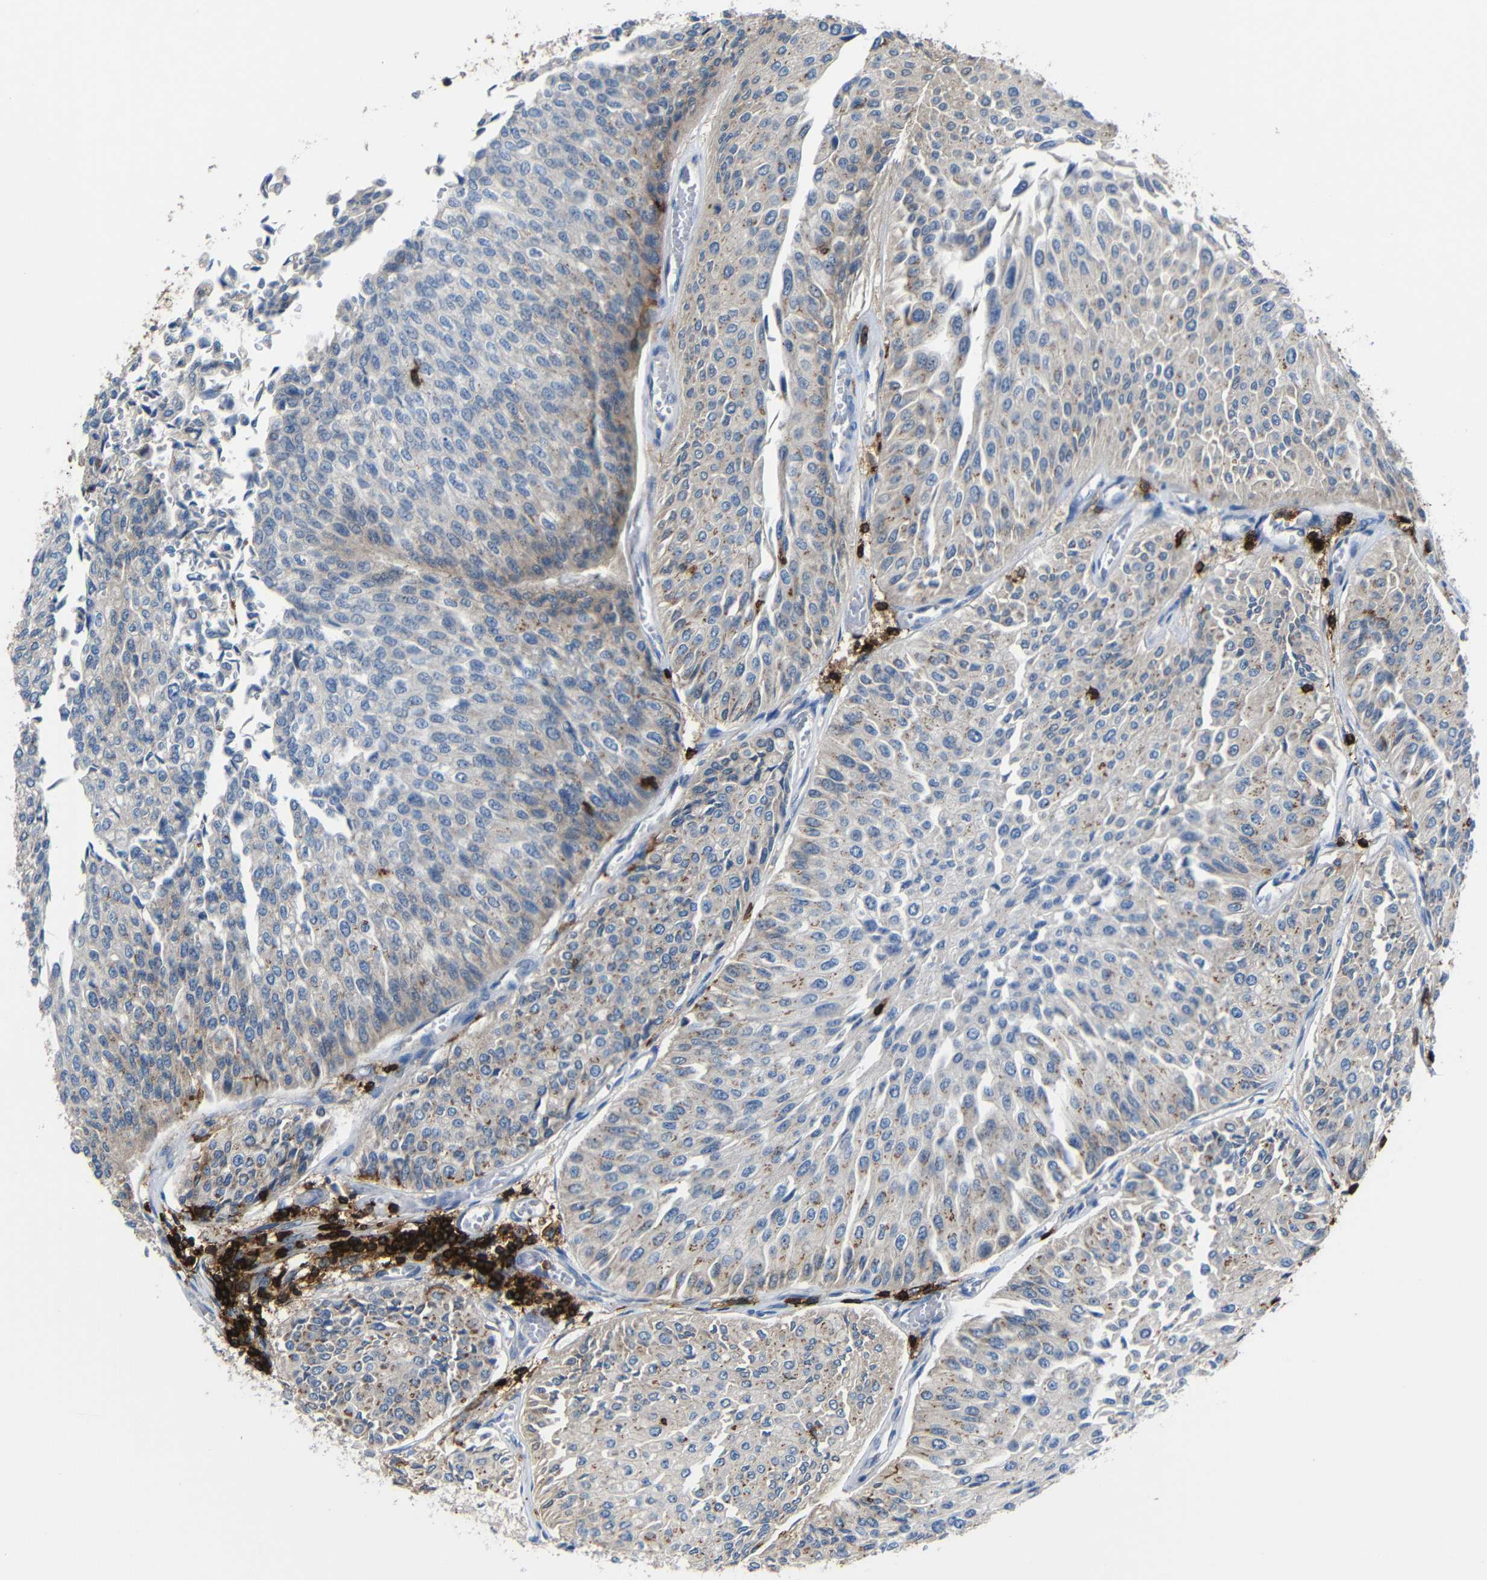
{"staining": {"intensity": "weak", "quantity": "25%-75%", "location": "cytoplasmic/membranous"}, "tissue": "urothelial cancer", "cell_type": "Tumor cells", "image_type": "cancer", "snomed": [{"axis": "morphology", "description": "Urothelial carcinoma, Low grade"}, {"axis": "topography", "description": "Urinary bladder"}], "caption": "Weak cytoplasmic/membranous expression for a protein is identified in about 25%-75% of tumor cells of urothelial cancer using immunohistochemistry (IHC).", "gene": "P2RY12", "patient": {"sex": "male", "age": 67}}